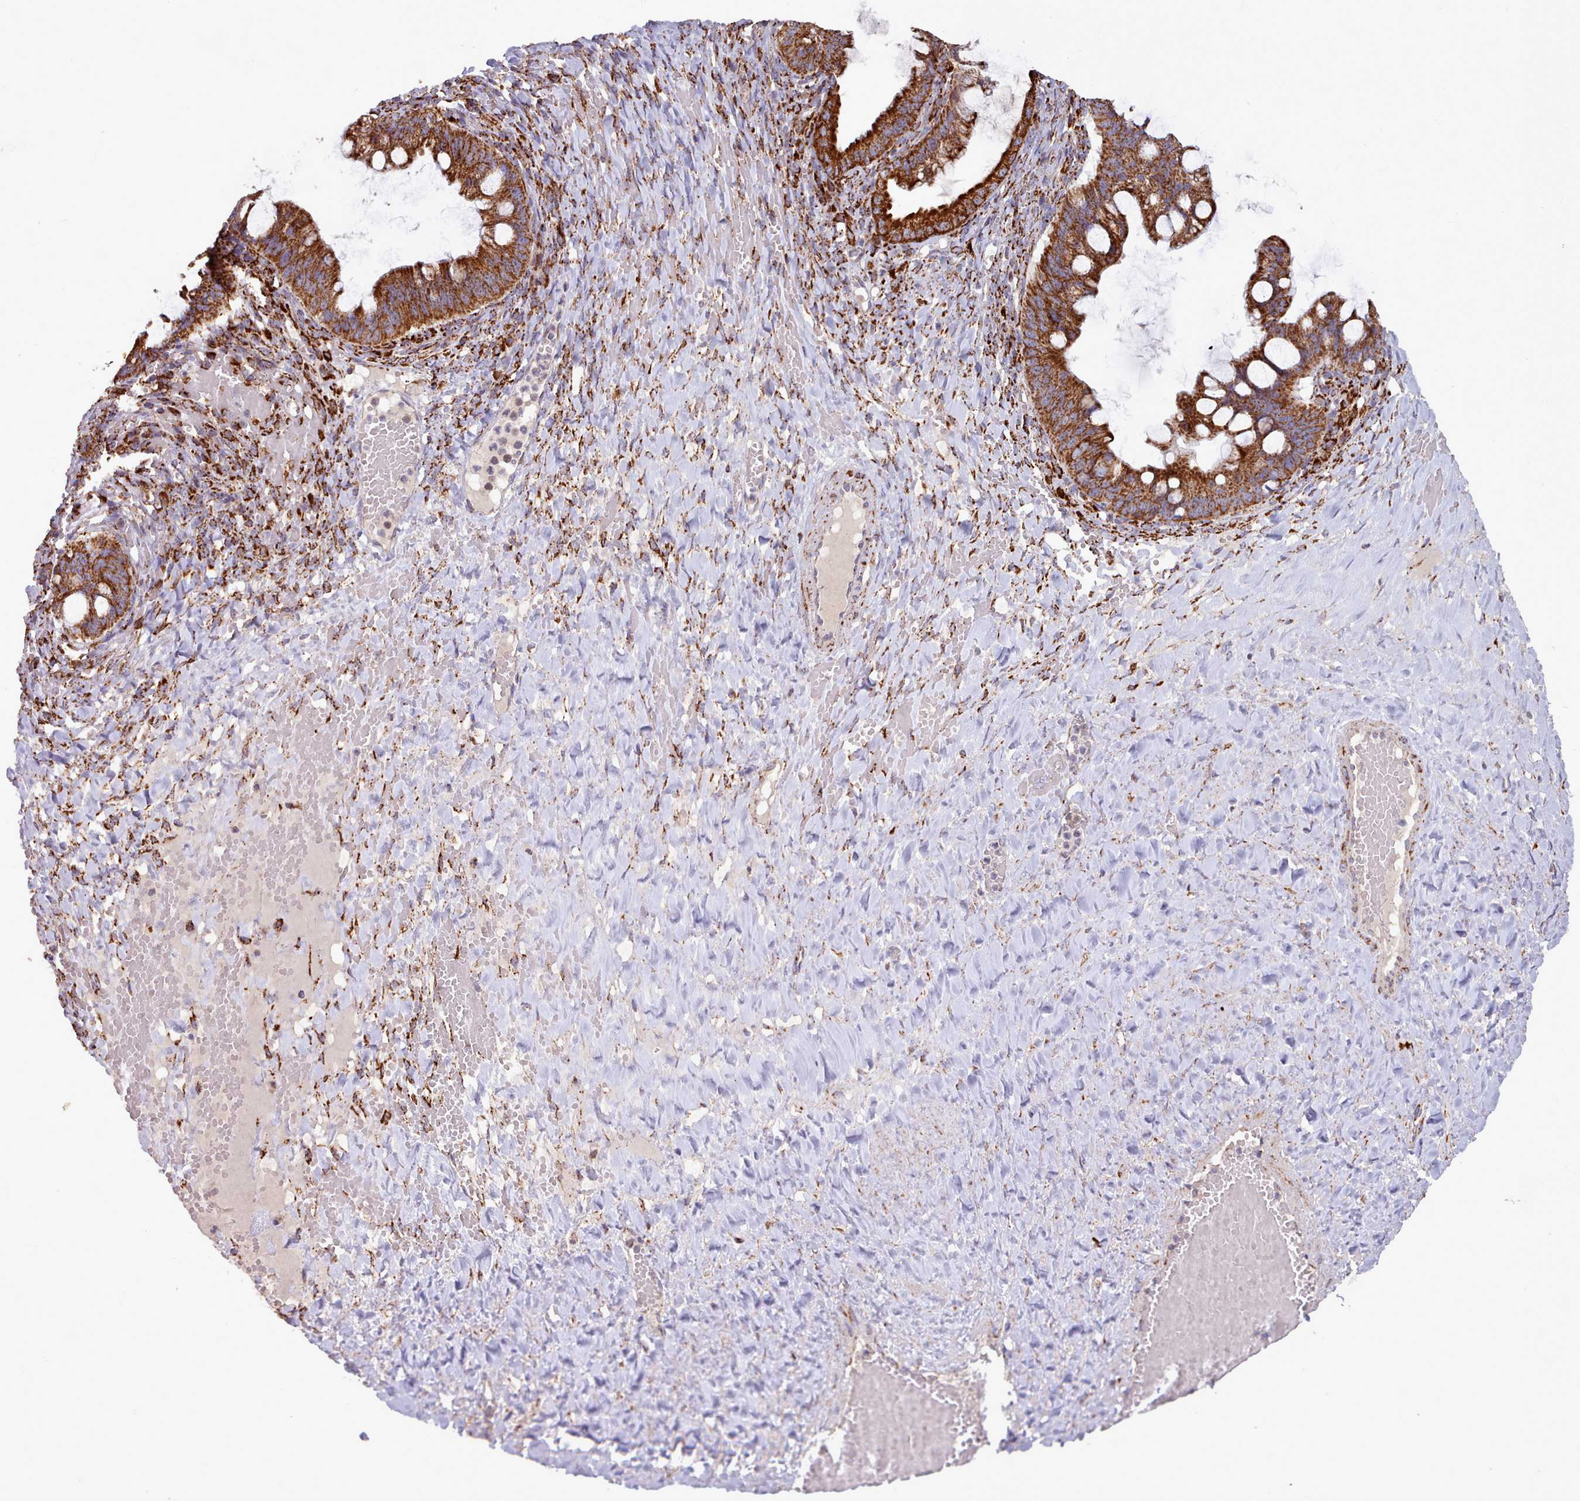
{"staining": {"intensity": "strong", "quantity": ">75%", "location": "cytoplasmic/membranous"}, "tissue": "ovarian cancer", "cell_type": "Tumor cells", "image_type": "cancer", "snomed": [{"axis": "morphology", "description": "Cystadenocarcinoma, mucinous, NOS"}, {"axis": "topography", "description": "Ovary"}], "caption": "Approximately >75% of tumor cells in ovarian cancer (mucinous cystadenocarcinoma) exhibit strong cytoplasmic/membranous protein positivity as visualized by brown immunohistochemical staining.", "gene": "HSDL2", "patient": {"sex": "female", "age": 73}}